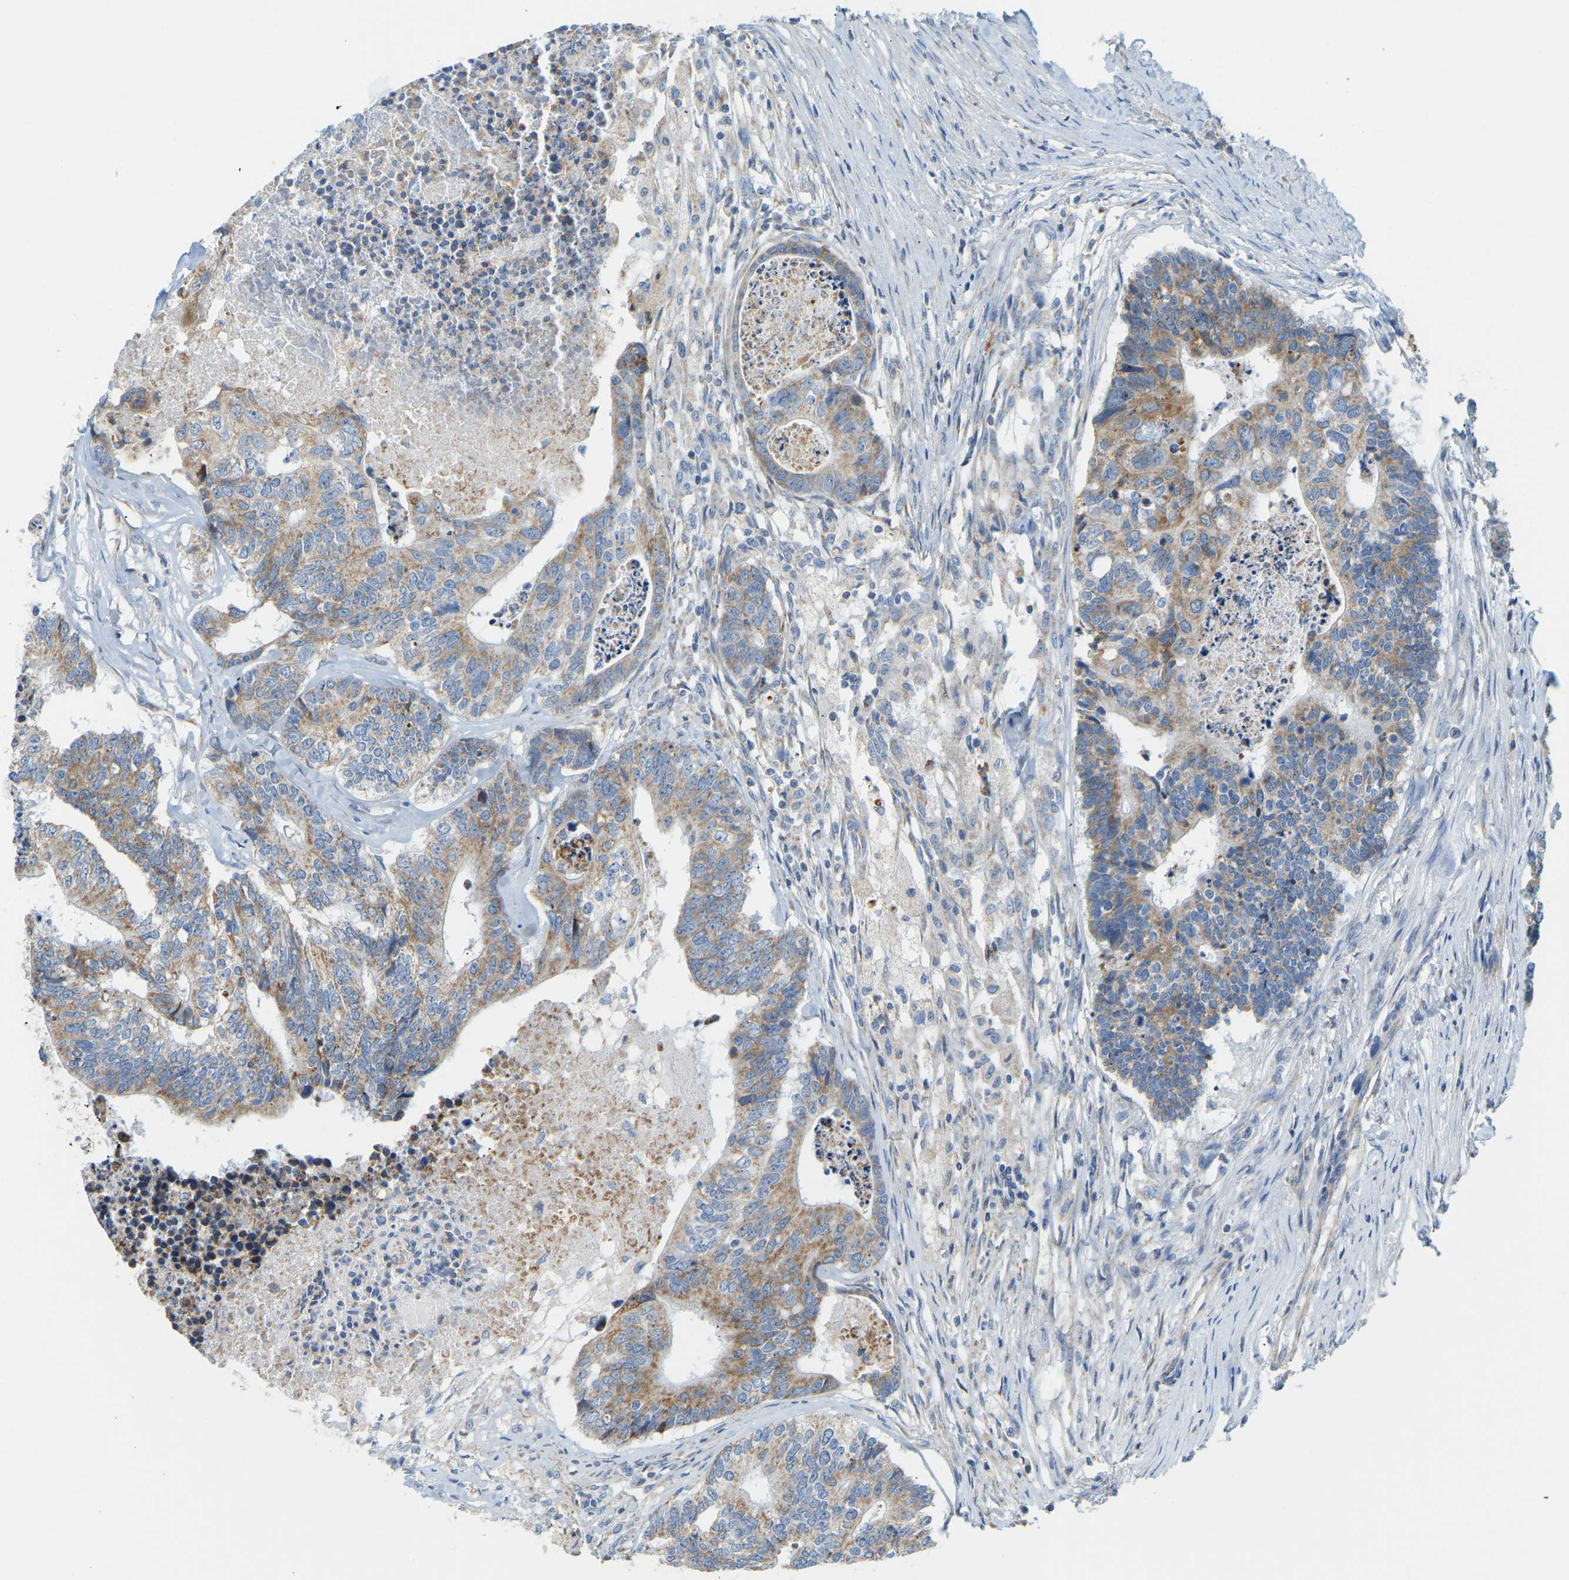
{"staining": {"intensity": "weak", "quantity": "25%-75%", "location": "cytoplasmic/membranous"}, "tissue": "colorectal cancer", "cell_type": "Tumor cells", "image_type": "cancer", "snomed": [{"axis": "morphology", "description": "Adenocarcinoma, NOS"}, {"axis": "topography", "description": "Colon"}], "caption": "An immunohistochemistry (IHC) image of neoplastic tissue is shown. Protein staining in brown highlights weak cytoplasmic/membranous positivity in adenocarcinoma (colorectal) within tumor cells. (DAB (3,3'-diaminobenzidine) IHC, brown staining for protein, blue staining for nuclei).", "gene": "GDA", "patient": {"sex": "female", "age": 67}}